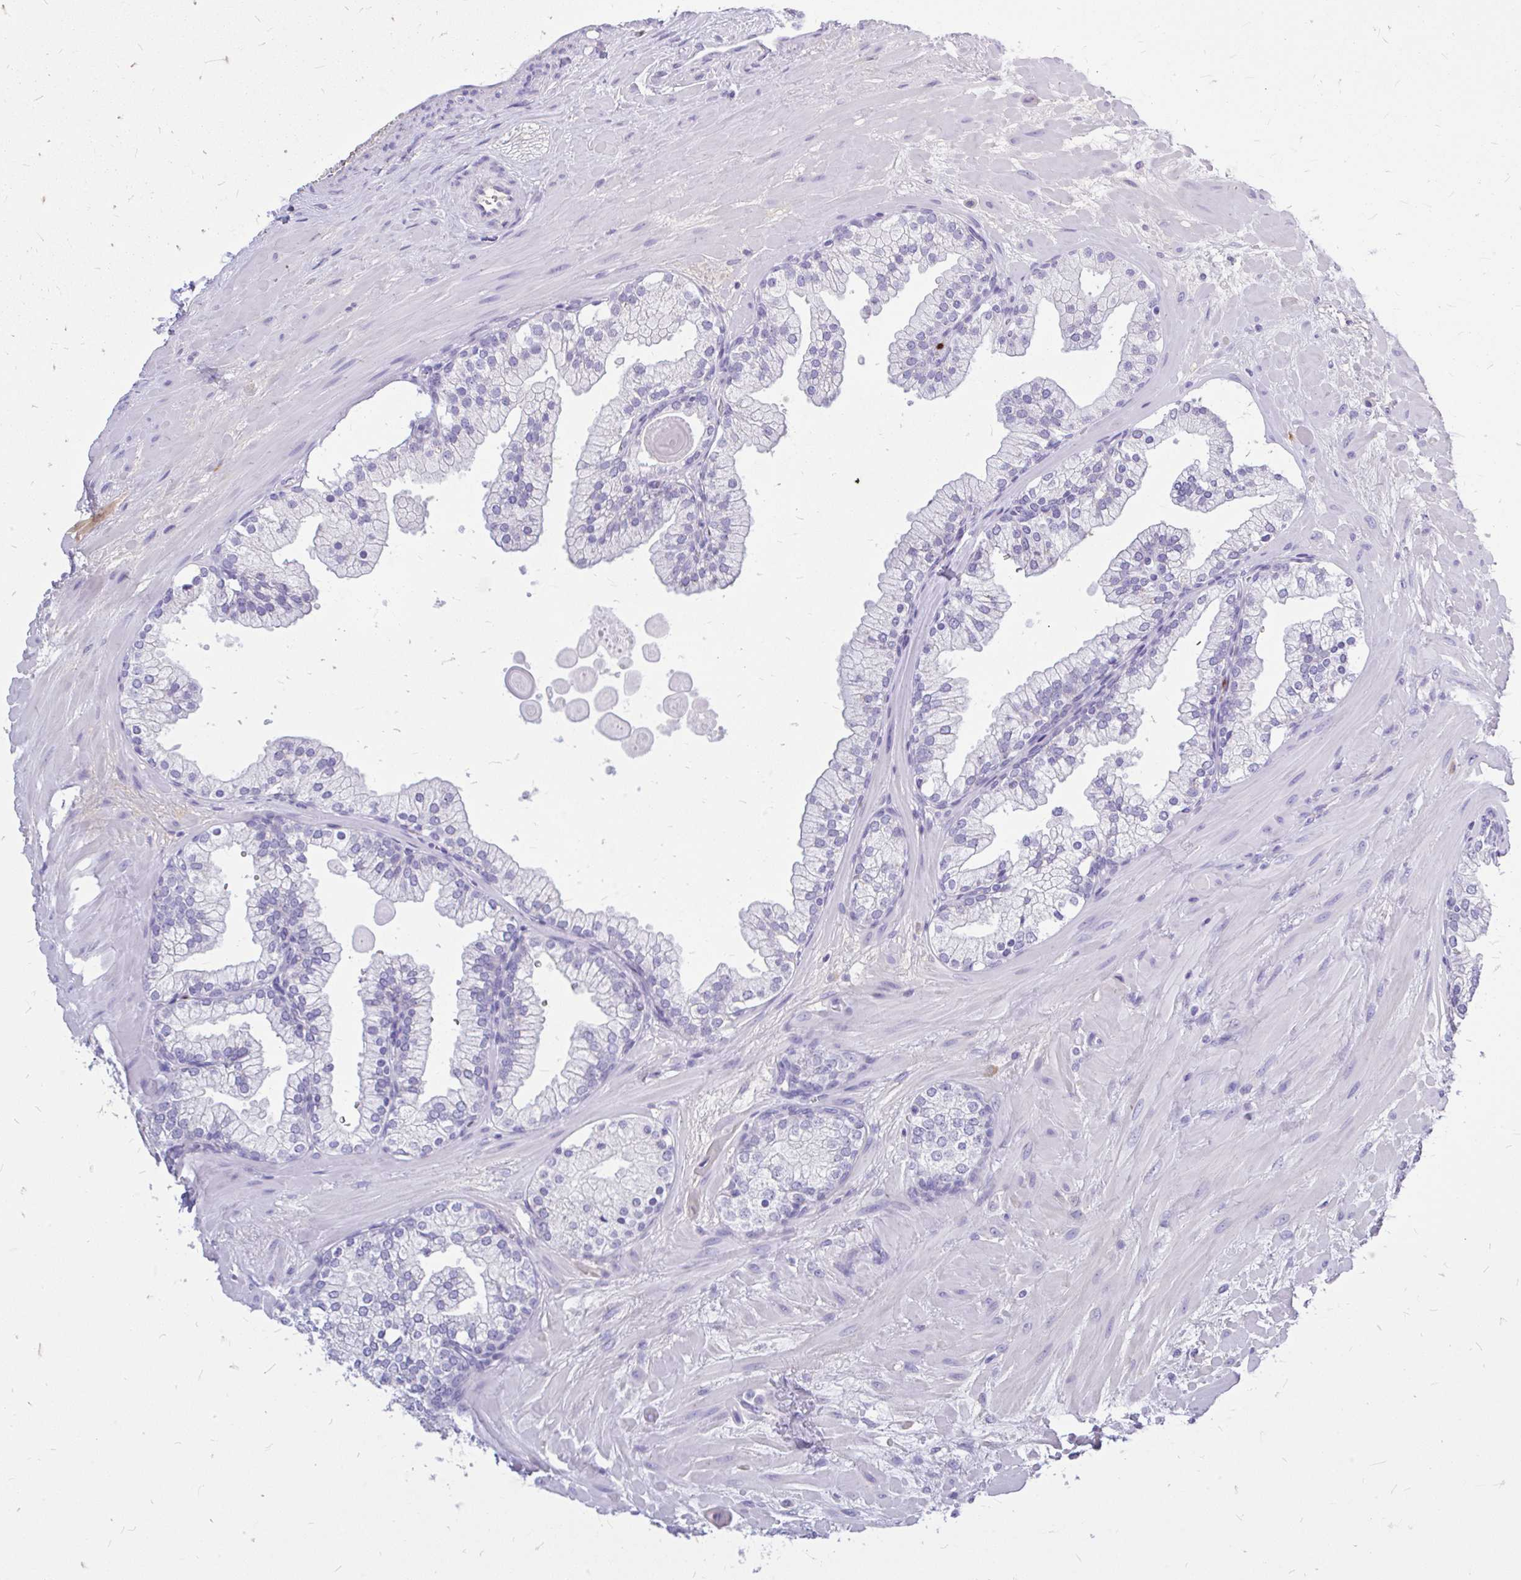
{"staining": {"intensity": "negative", "quantity": "none", "location": "none"}, "tissue": "prostate", "cell_type": "Glandular cells", "image_type": "normal", "snomed": [{"axis": "morphology", "description": "Normal tissue, NOS"}, {"axis": "topography", "description": "Prostate"}, {"axis": "topography", "description": "Peripheral nerve tissue"}], "caption": "Histopathology image shows no protein staining in glandular cells of benign prostate.", "gene": "MAP1LC3A", "patient": {"sex": "male", "age": 61}}